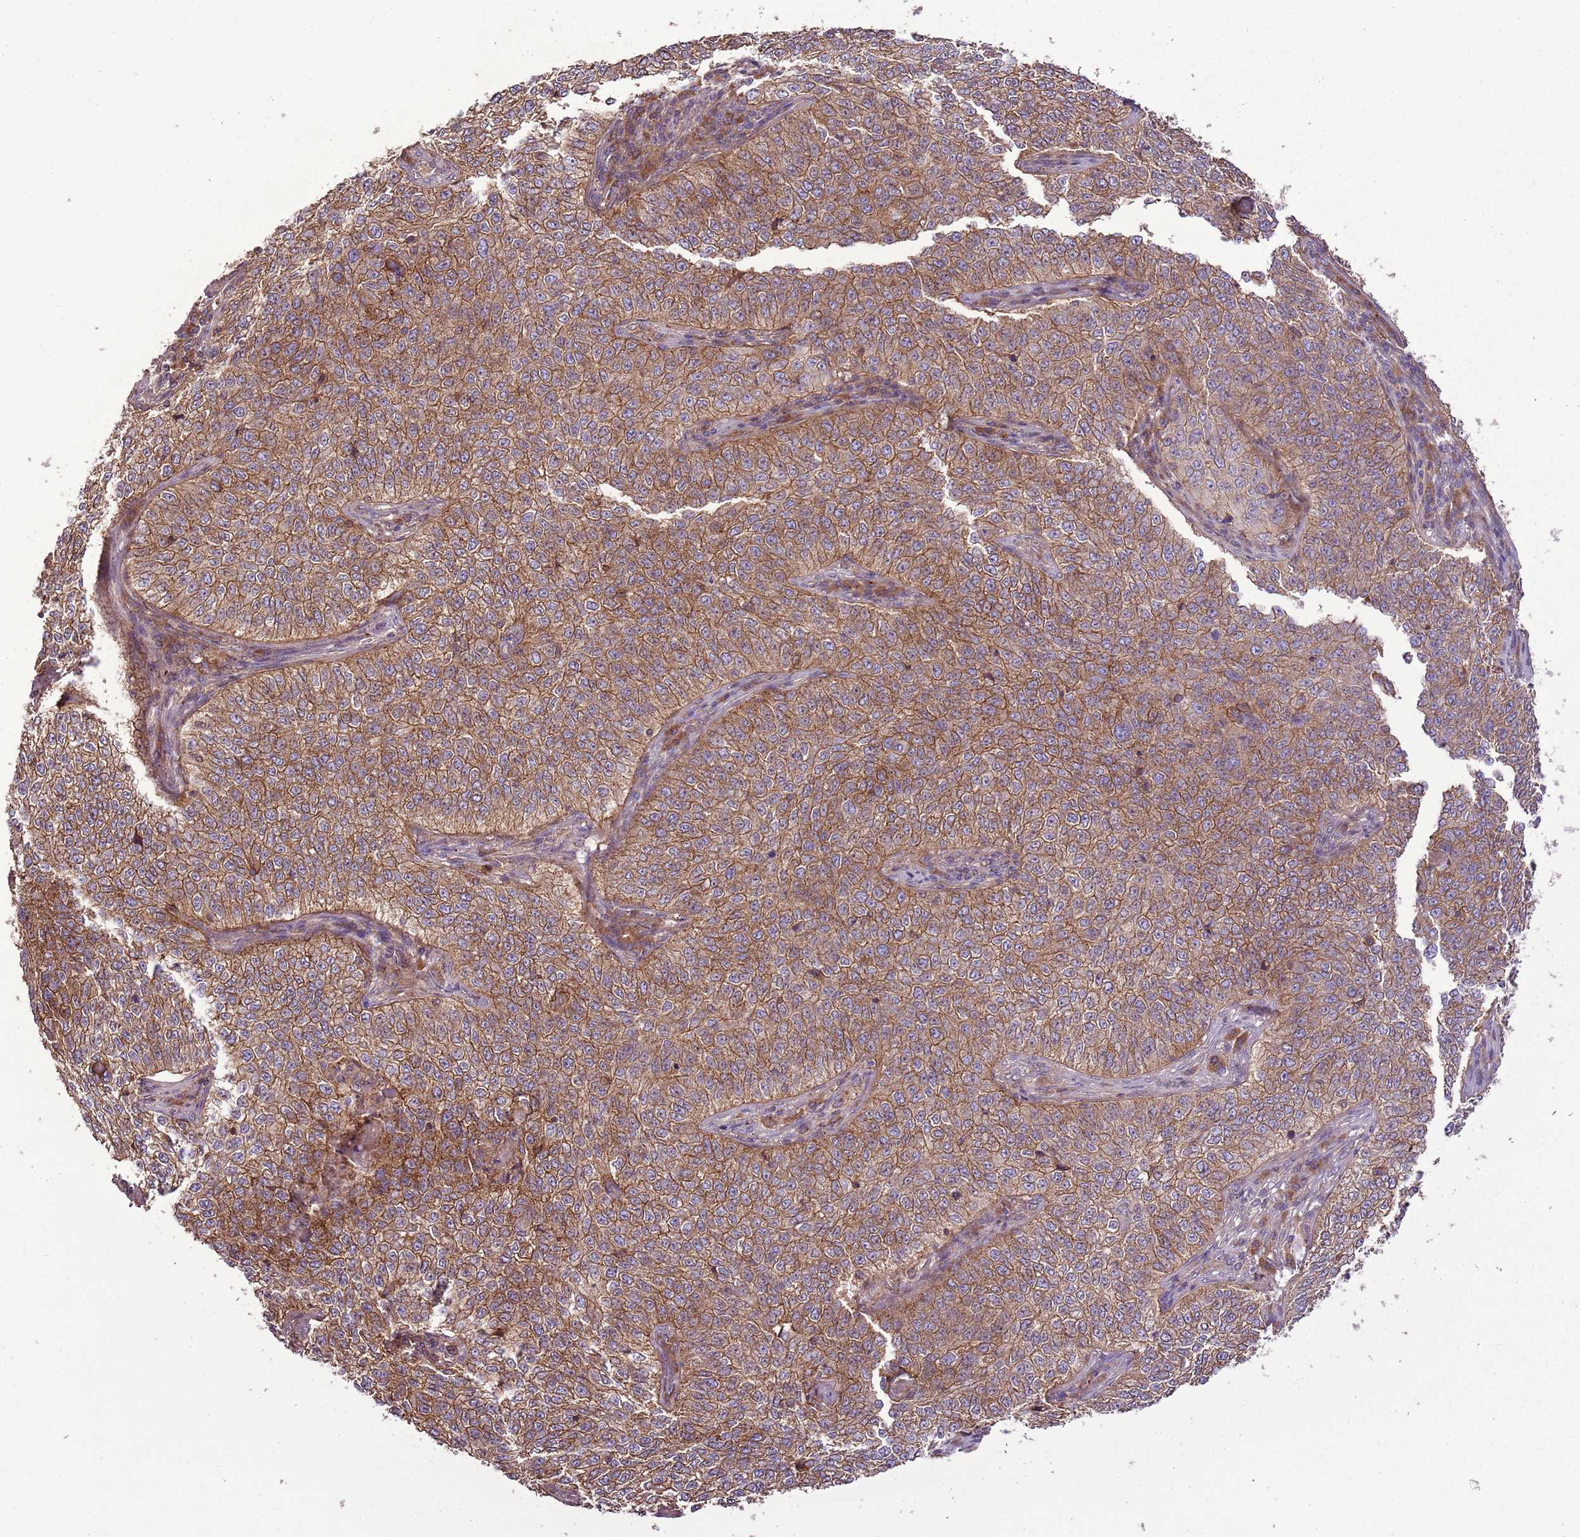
{"staining": {"intensity": "moderate", "quantity": ">75%", "location": "cytoplasmic/membranous"}, "tissue": "cervical cancer", "cell_type": "Tumor cells", "image_type": "cancer", "snomed": [{"axis": "morphology", "description": "Squamous cell carcinoma, NOS"}, {"axis": "topography", "description": "Cervix"}], "caption": "Brown immunohistochemical staining in human cervical squamous cell carcinoma demonstrates moderate cytoplasmic/membranous staining in about >75% of tumor cells. (DAB (3,3'-diaminobenzidine) = brown stain, brightfield microscopy at high magnification).", "gene": "ANKRD24", "patient": {"sex": "female", "age": 35}}